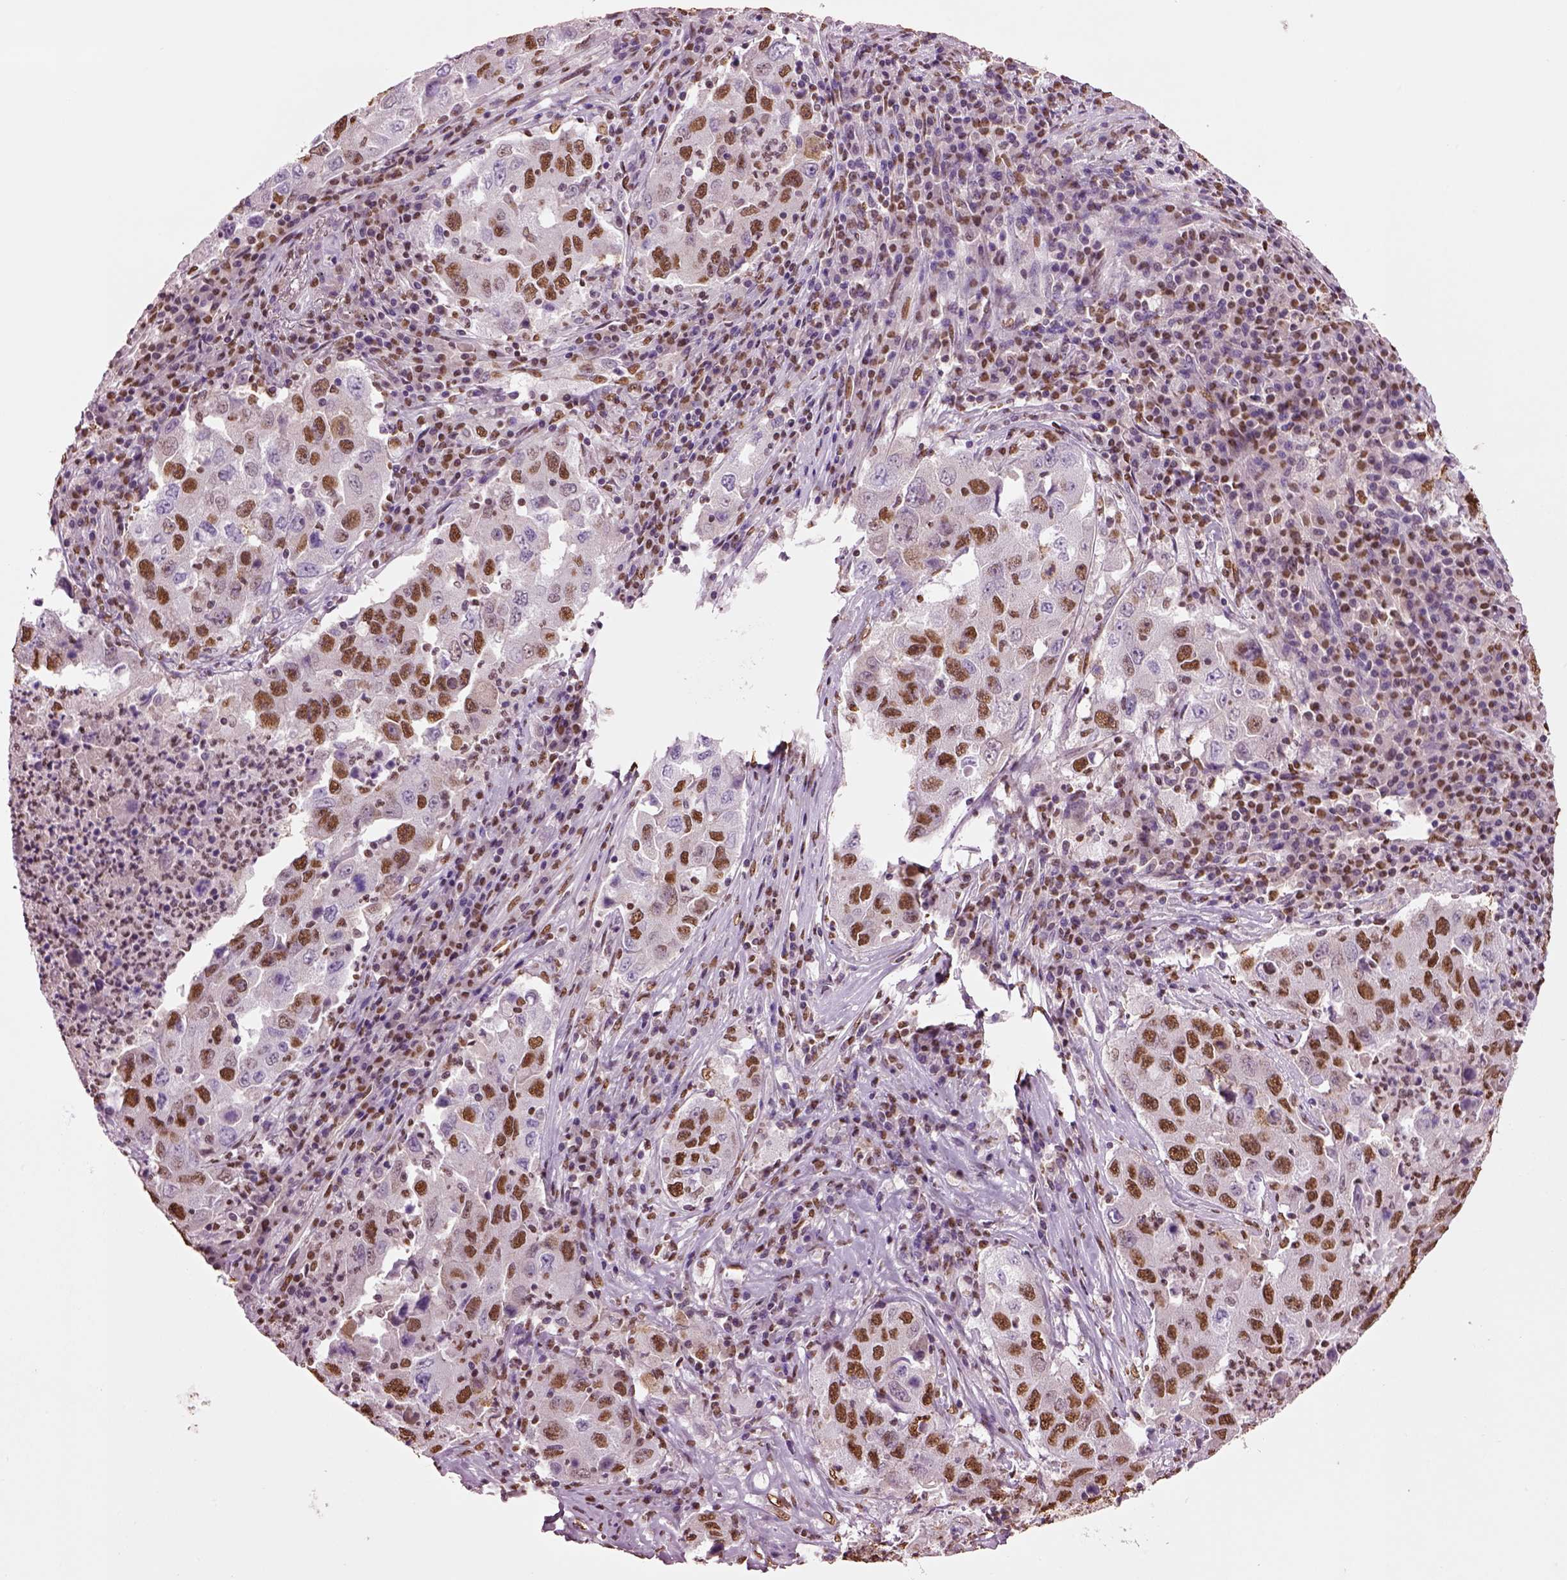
{"staining": {"intensity": "moderate", "quantity": ">75%", "location": "nuclear"}, "tissue": "lung cancer", "cell_type": "Tumor cells", "image_type": "cancer", "snomed": [{"axis": "morphology", "description": "Adenocarcinoma, NOS"}, {"axis": "topography", "description": "Lung"}], "caption": "This is an image of IHC staining of lung cancer (adenocarcinoma), which shows moderate staining in the nuclear of tumor cells.", "gene": "DDX3X", "patient": {"sex": "male", "age": 73}}